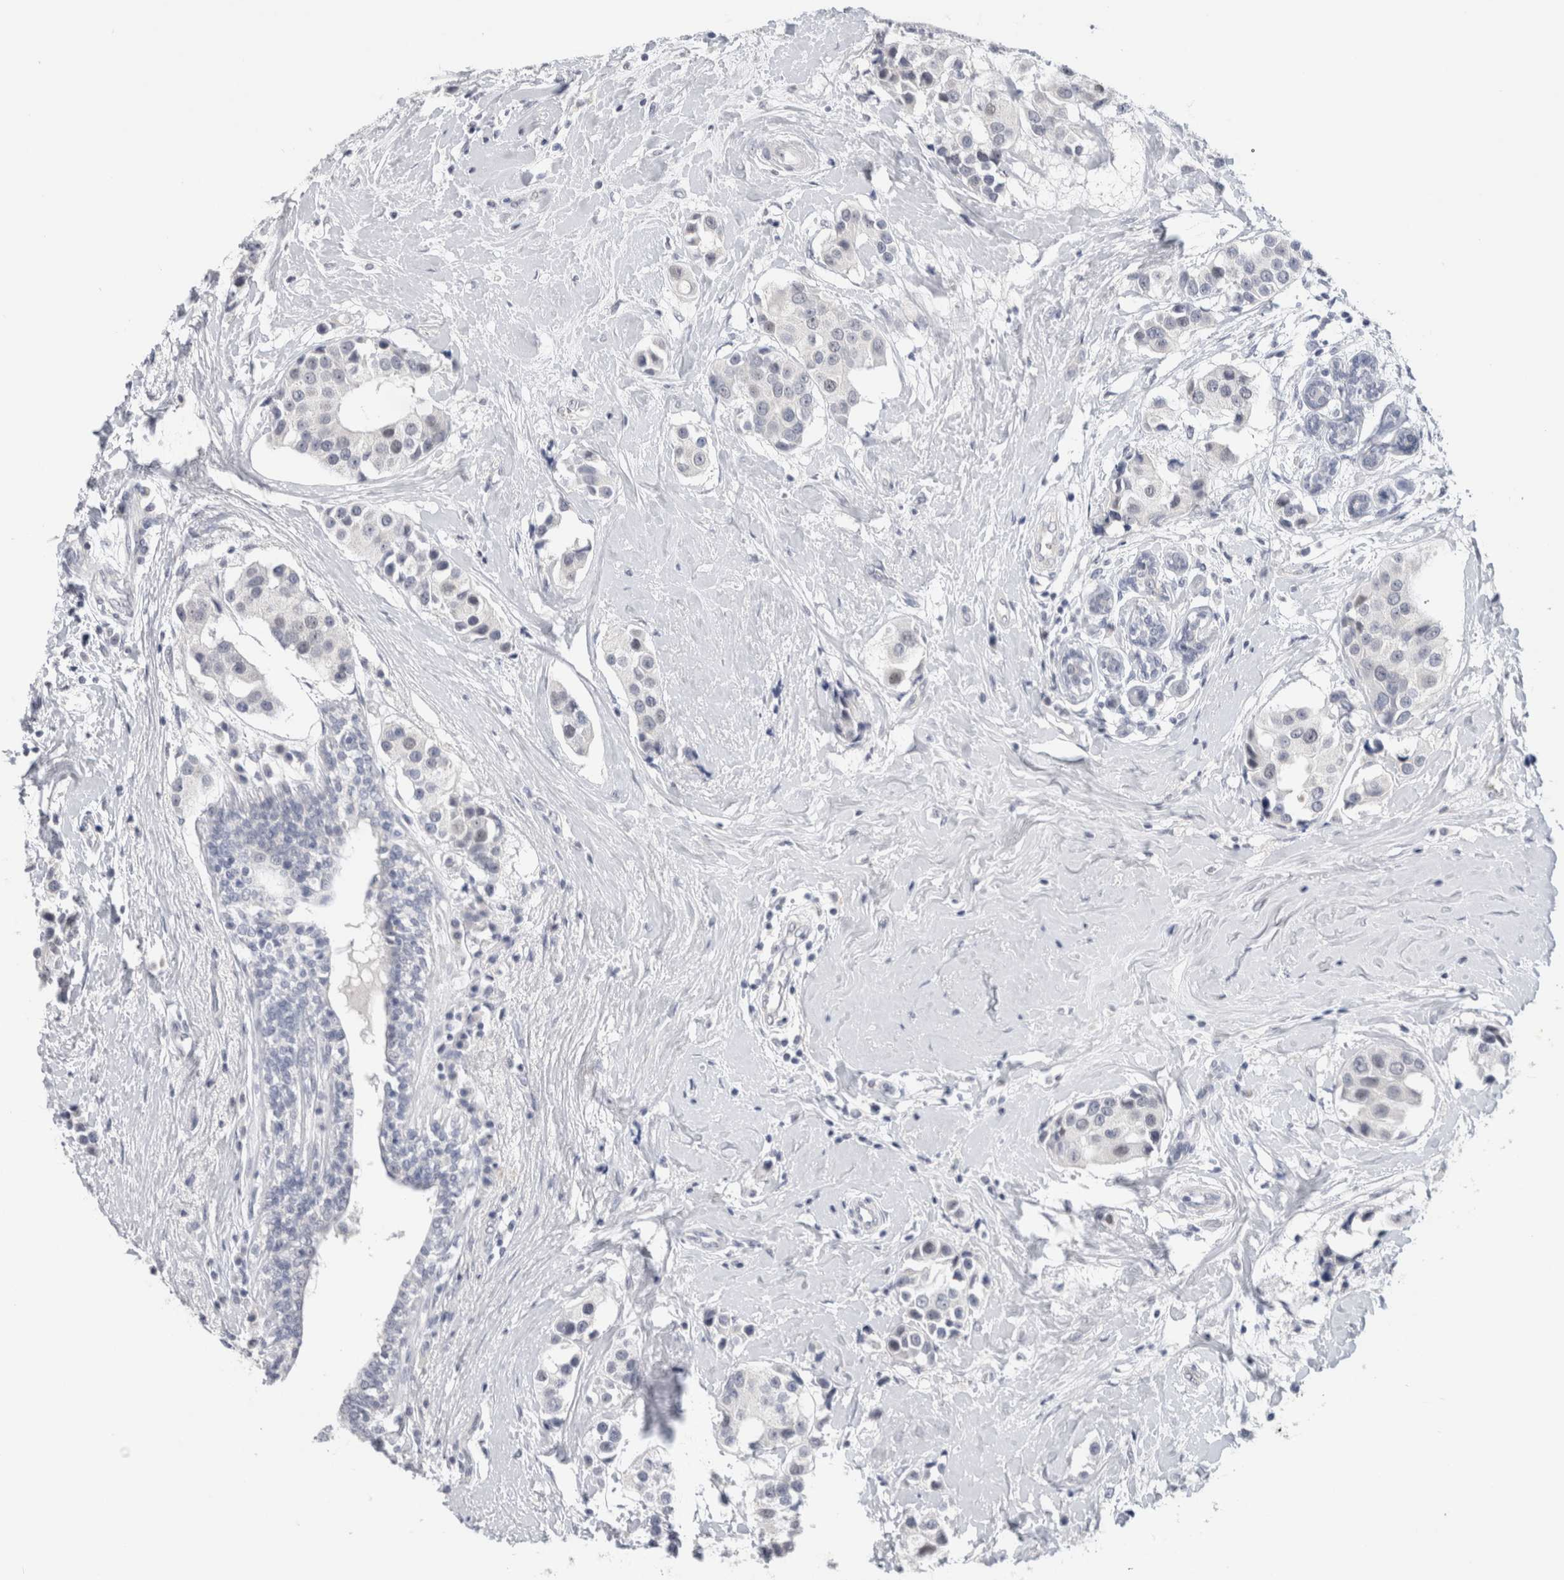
{"staining": {"intensity": "negative", "quantity": "none", "location": "none"}, "tissue": "breast cancer", "cell_type": "Tumor cells", "image_type": "cancer", "snomed": [{"axis": "morphology", "description": "Normal tissue, NOS"}, {"axis": "morphology", "description": "Duct carcinoma"}, {"axis": "topography", "description": "Breast"}], "caption": "An IHC photomicrograph of infiltrating ductal carcinoma (breast) is shown. There is no staining in tumor cells of infiltrating ductal carcinoma (breast). (IHC, brightfield microscopy, high magnification).", "gene": "TONSL", "patient": {"sex": "female", "age": 39}}